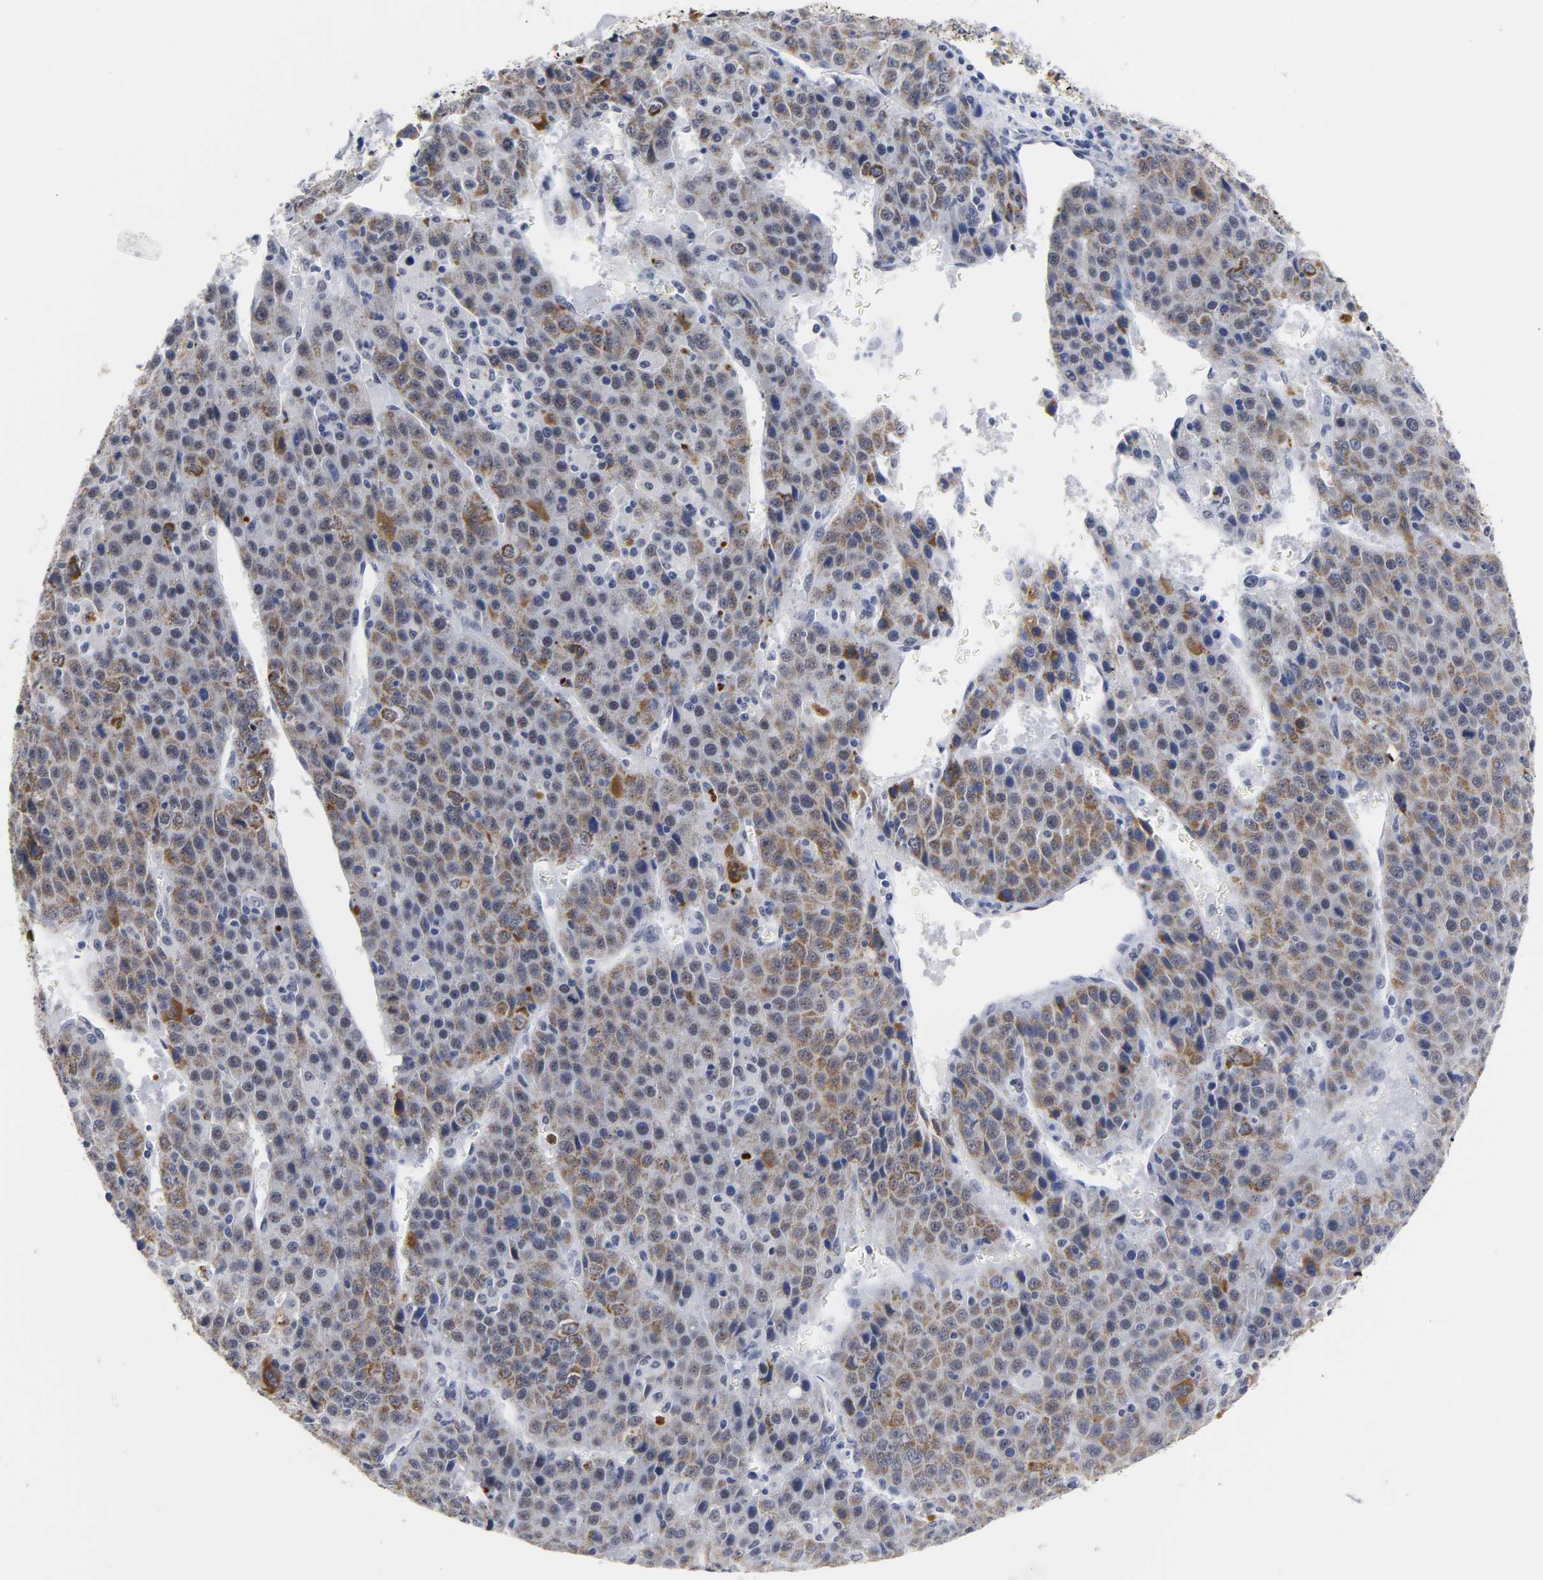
{"staining": {"intensity": "moderate", "quantity": ">75%", "location": "cytoplasmic/membranous"}, "tissue": "liver cancer", "cell_type": "Tumor cells", "image_type": "cancer", "snomed": [{"axis": "morphology", "description": "Carcinoma, Hepatocellular, NOS"}, {"axis": "topography", "description": "Liver"}], "caption": "There is medium levels of moderate cytoplasmic/membranous expression in tumor cells of liver cancer (hepatocellular carcinoma), as demonstrated by immunohistochemical staining (brown color).", "gene": "GRHL2", "patient": {"sex": "female", "age": 53}}